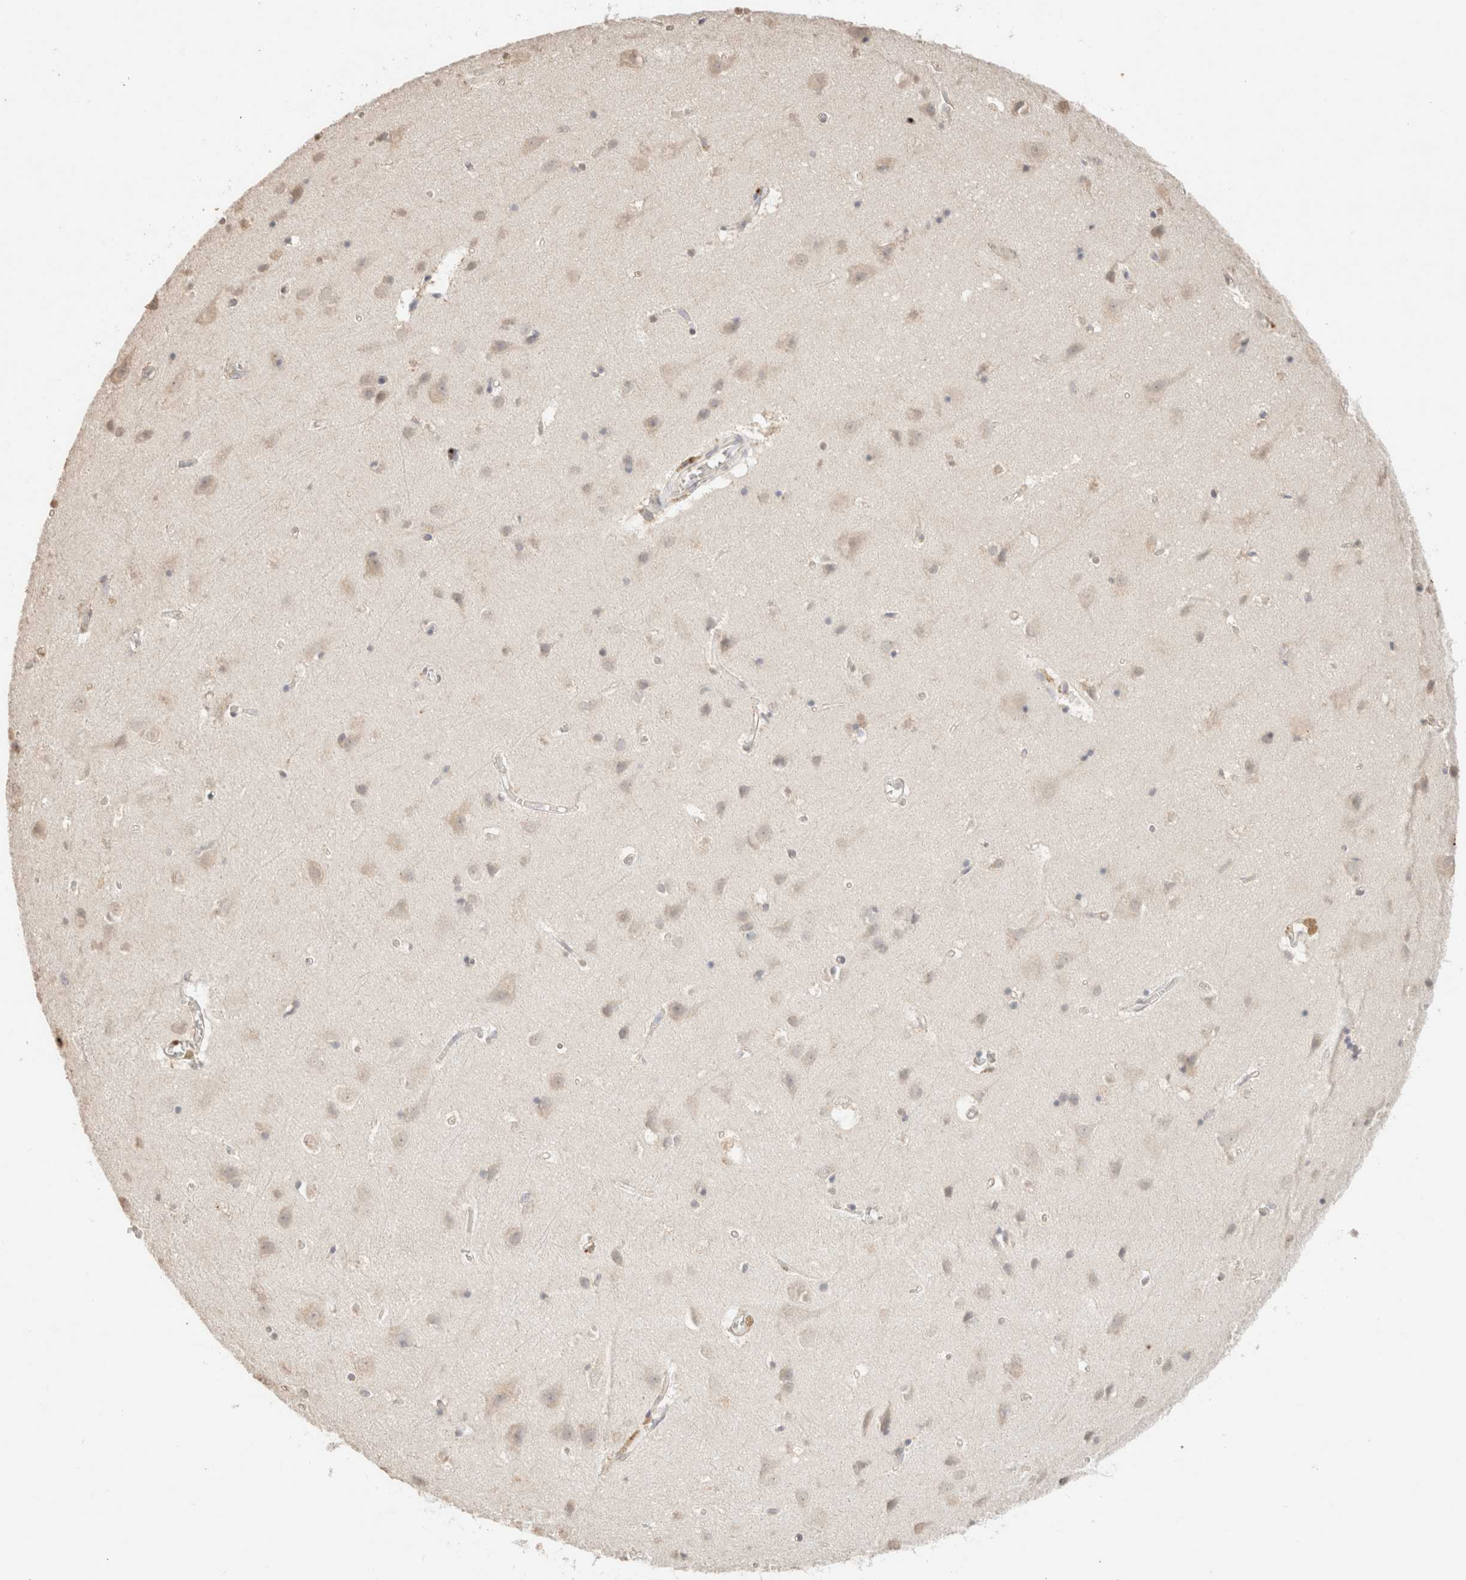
{"staining": {"intensity": "moderate", "quantity": "25%-75%", "location": "cytoplasmic/membranous"}, "tissue": "cerebral cortex", "cell_type": "Endothelial cells", "image_type": "normal", "snomed": [{"axis": "morphology", "description": "Normal tissue, NOS"}, {"axis": "topography", "description": "Cerebral cortex"}], "caption": "The micrograph reveals staining of unremarkable cerebral cortex, revealing moderate cytoplasmic/membranous protein staining (brown color) within endothelial cells. The protein of interest is stained brown, and the nuclei are stained in blue (DAB IHC with brightfield microscopy, high magnification).", "gene": "CTSC", "patient": {"sex": "male", "age": 54}}